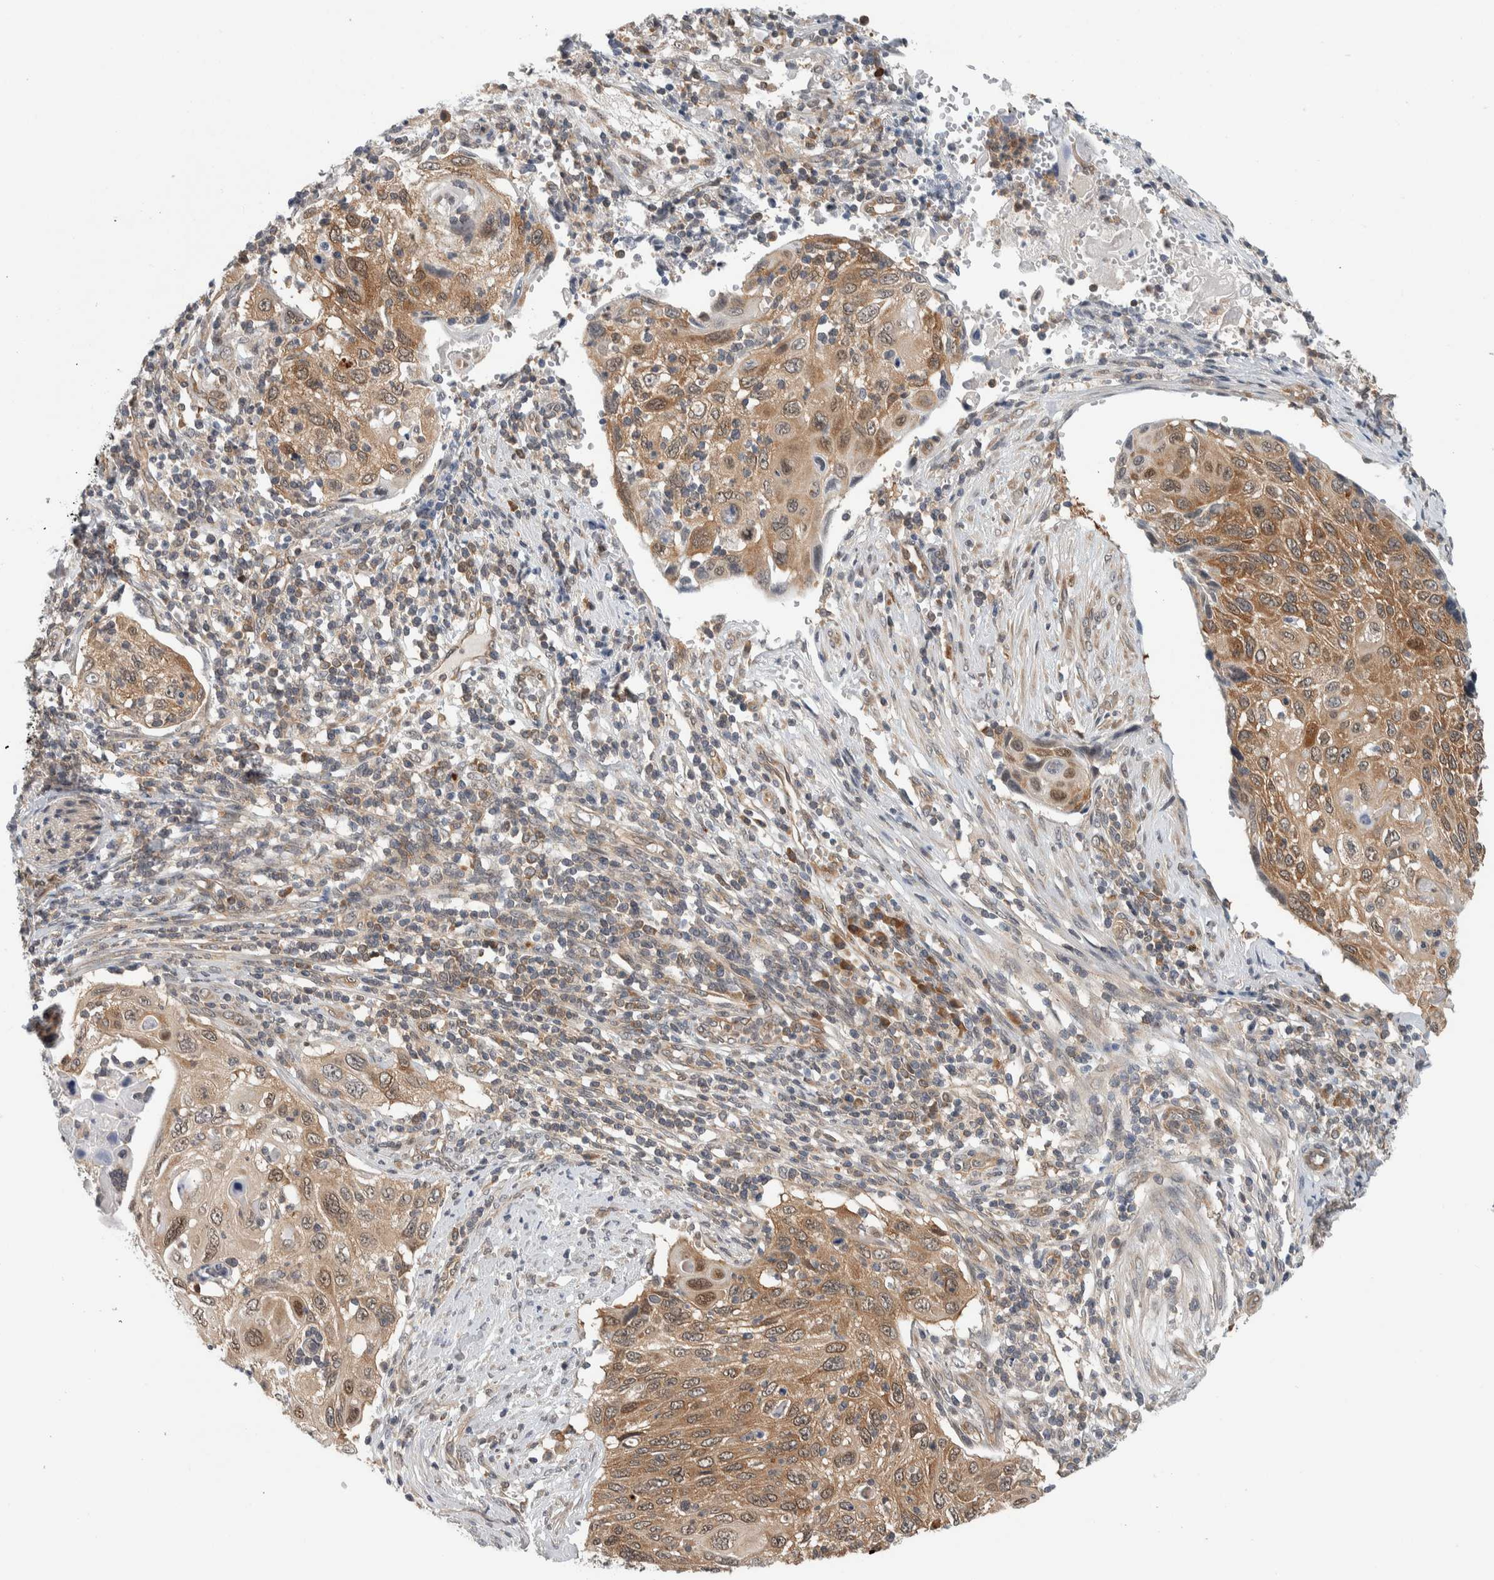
{"staining": {"intensity": "moderate", "quantity": ">75%", "location": "cytoplasmic/membranous"}, "tissue": "cervical cancer", "cell_type": "Tumor cells", "image_type": "cancer", "snomed": [{"axis": "morphology", "description": "Squamous cell carcinoma, NOS"}, {"axis": "topography", "description": "Cervix"}], "caption": "Moderate cytoplasmic/membranous protein expression is identified in approximately >75% of tumor cells in cervical squamous cell carcinoma. (DAB (3,3'-diaminobenzidine) IHC with brightfield microscopy, high magnification).", "gene": "CCDC43", "patient": {"sex": "female", "age": 70}}